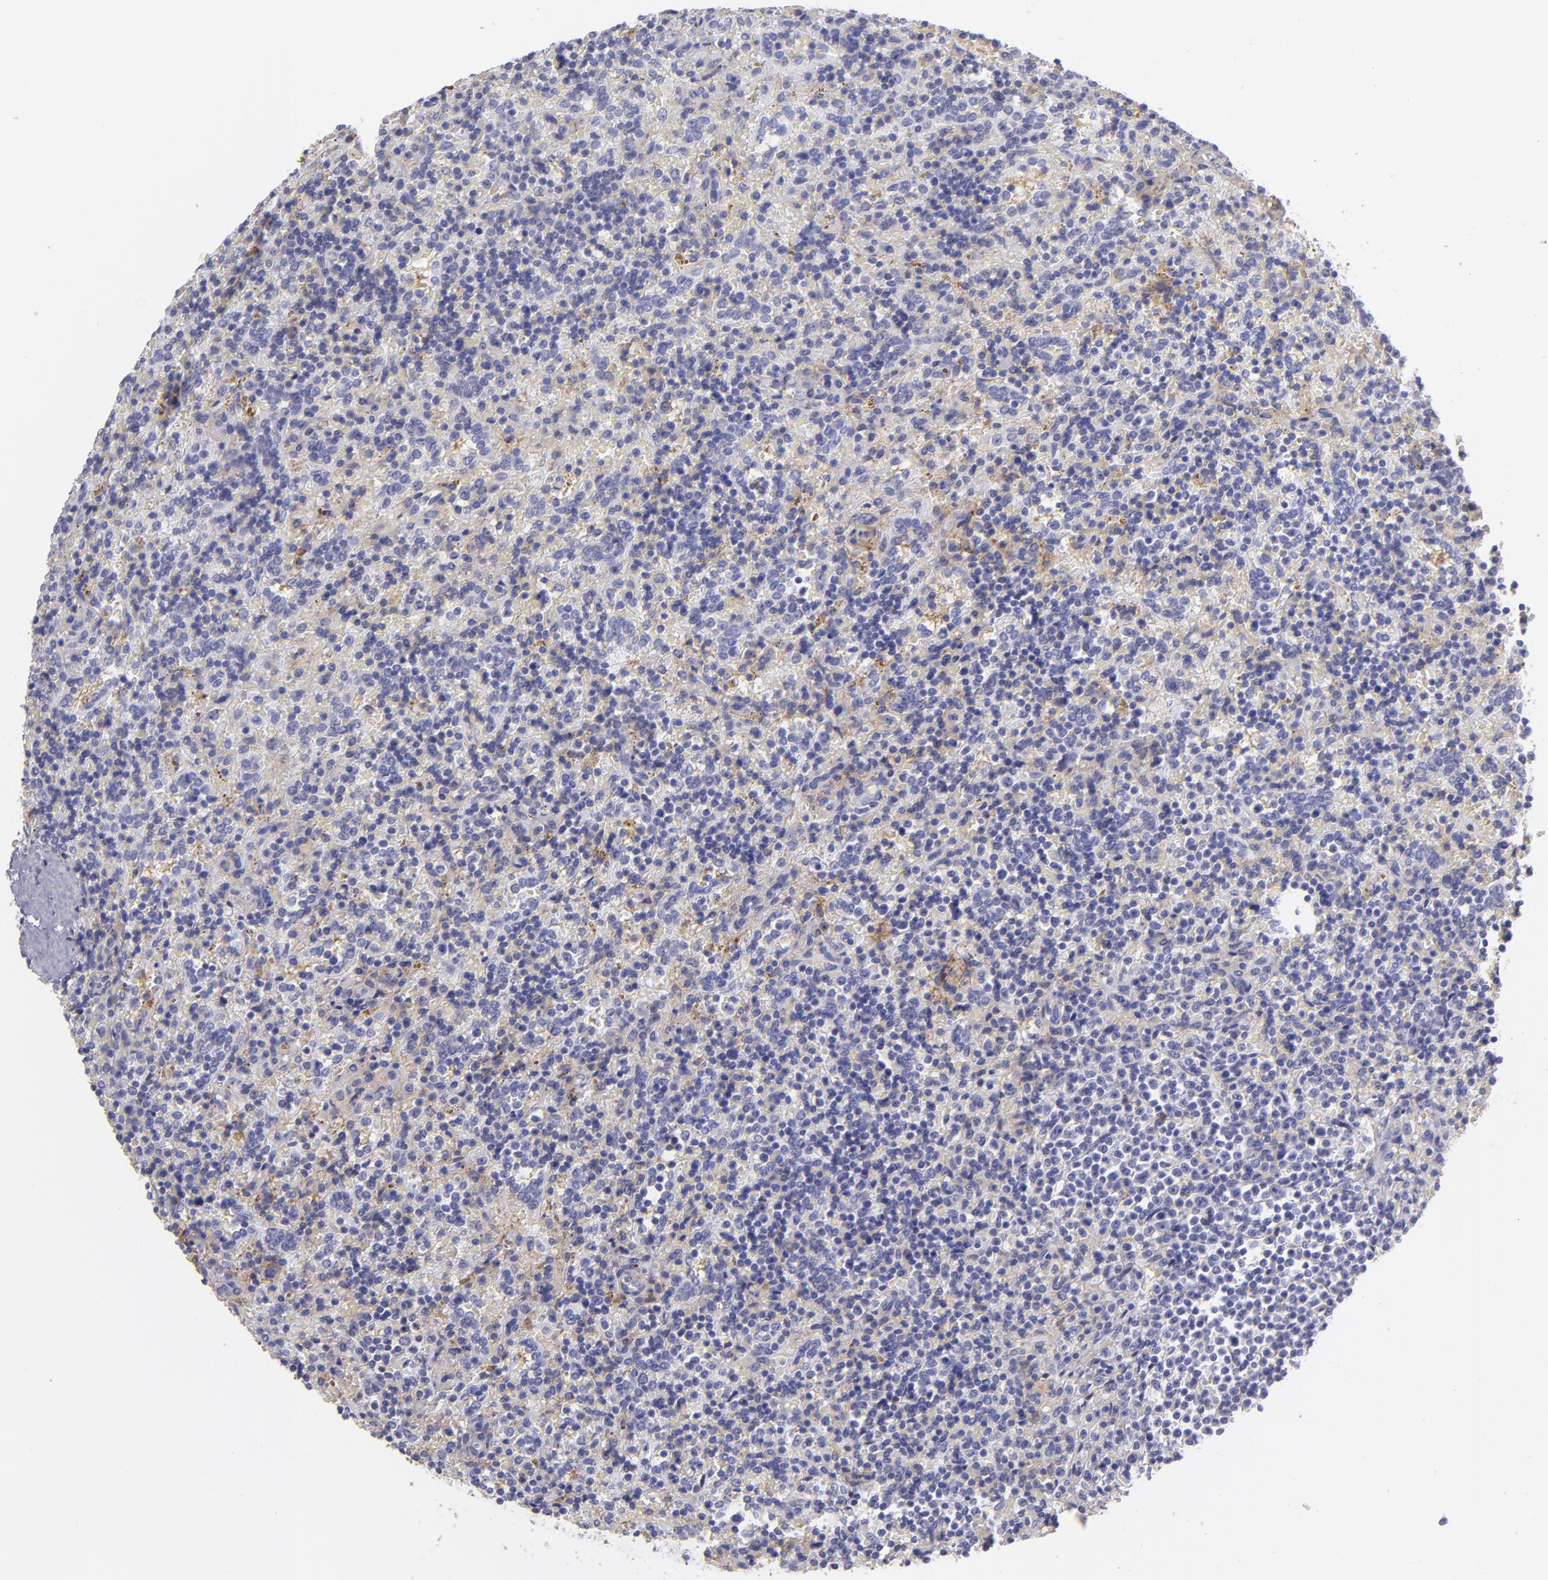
{"staining": {"intensity": "negative", "quantity": "none", "location": "none"}, "tissue": "lymphoma", "cell_type": "Tumor cells", "image_type": "cancer", "snomed": [{"axis": "morphology", "description": "Malignant lymphoma, non-Hodgkin's type, Low grade"}, {"axis": "topography", "description": "Spleen"}], "caption": "Photomicrograph shows no protein staining in tumor cells of lymphoma tissue.", "gene": "CD82", "patient": {"sex": "male", "age": 67}}